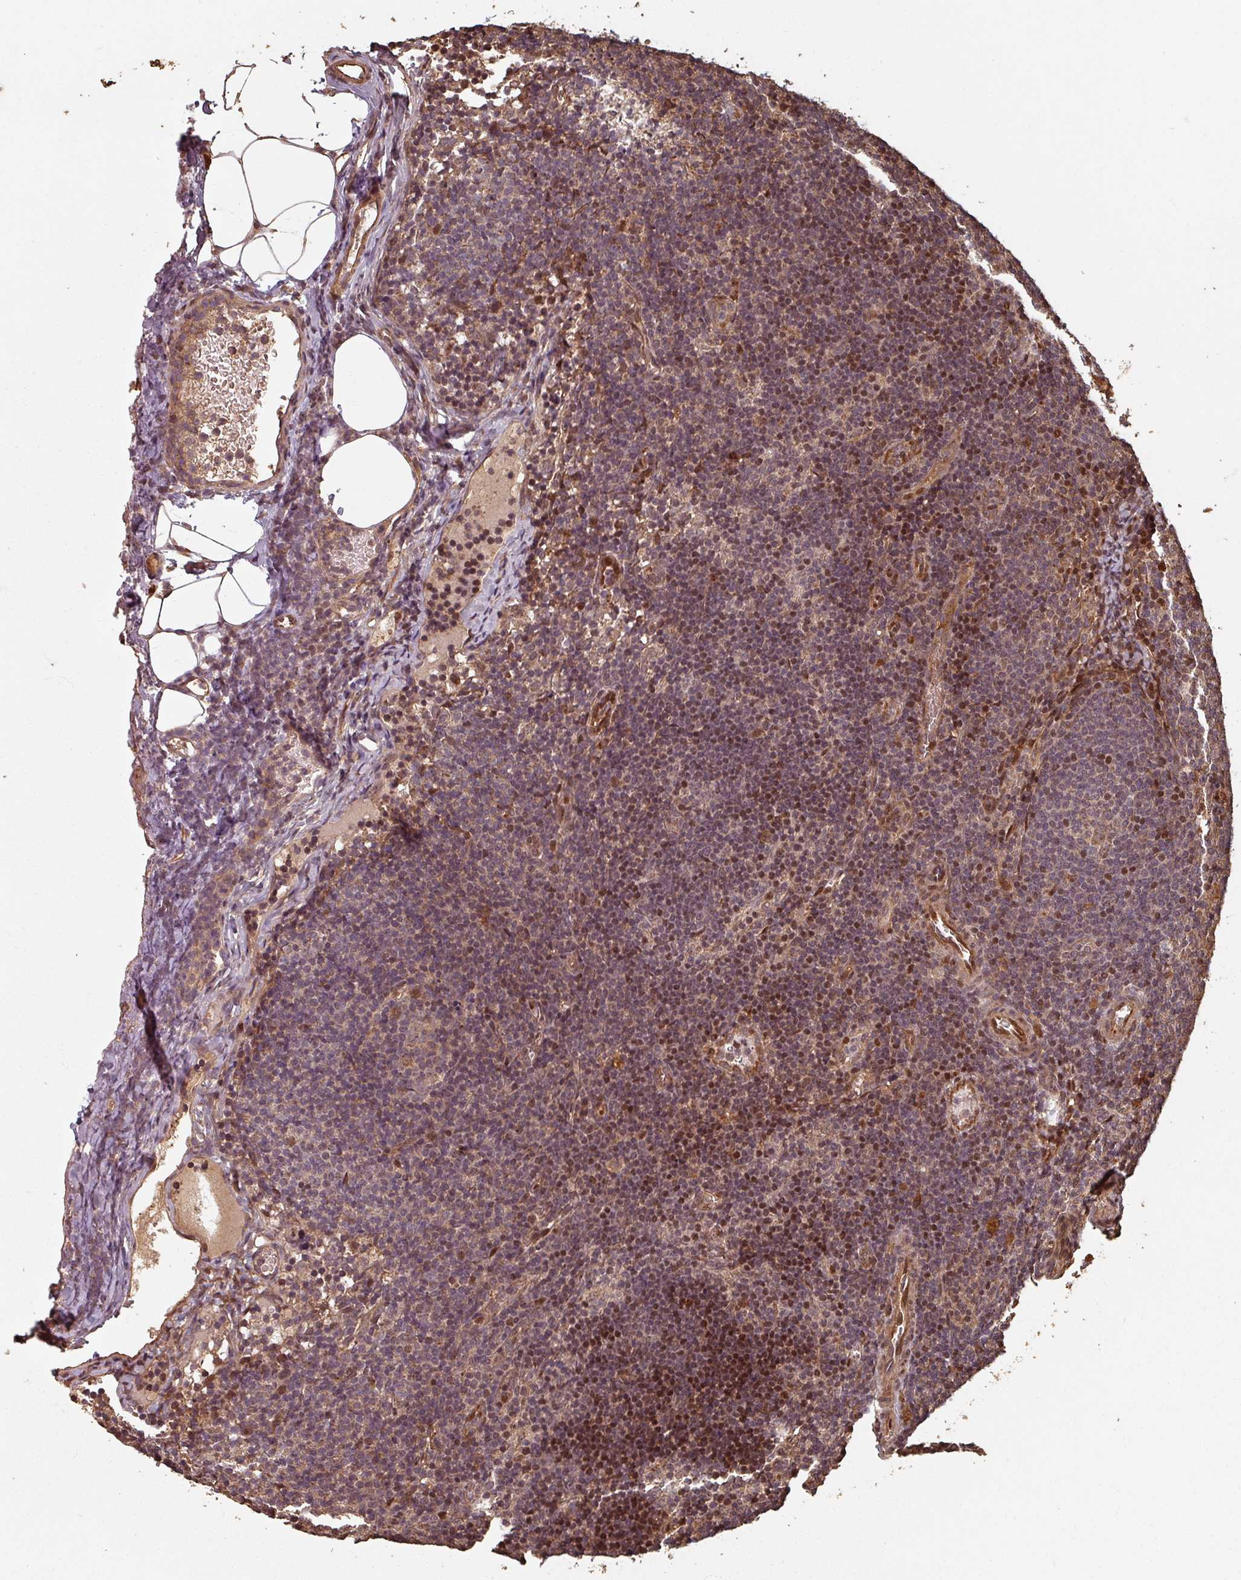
{"staining": {"intensity": "moderate", "quantity": "25%-75%", "location": "nuclear"}, "tissue": "lymph node", "cell_type": "Non-germinal center cells", "image_type": "normal", "snomed": [{"axis": "morphology", "description": "Normal tissue, NOS"}, {"axis": "topography", "description": "Lymph node"}], "caption": "The image reveals staining of unremarkable lymph node, revealing moderate nuclear protein staining (brown color) within non-germinal center cells.", "gene": "EID1", "patient": {"sex": "female", "age": 37}}